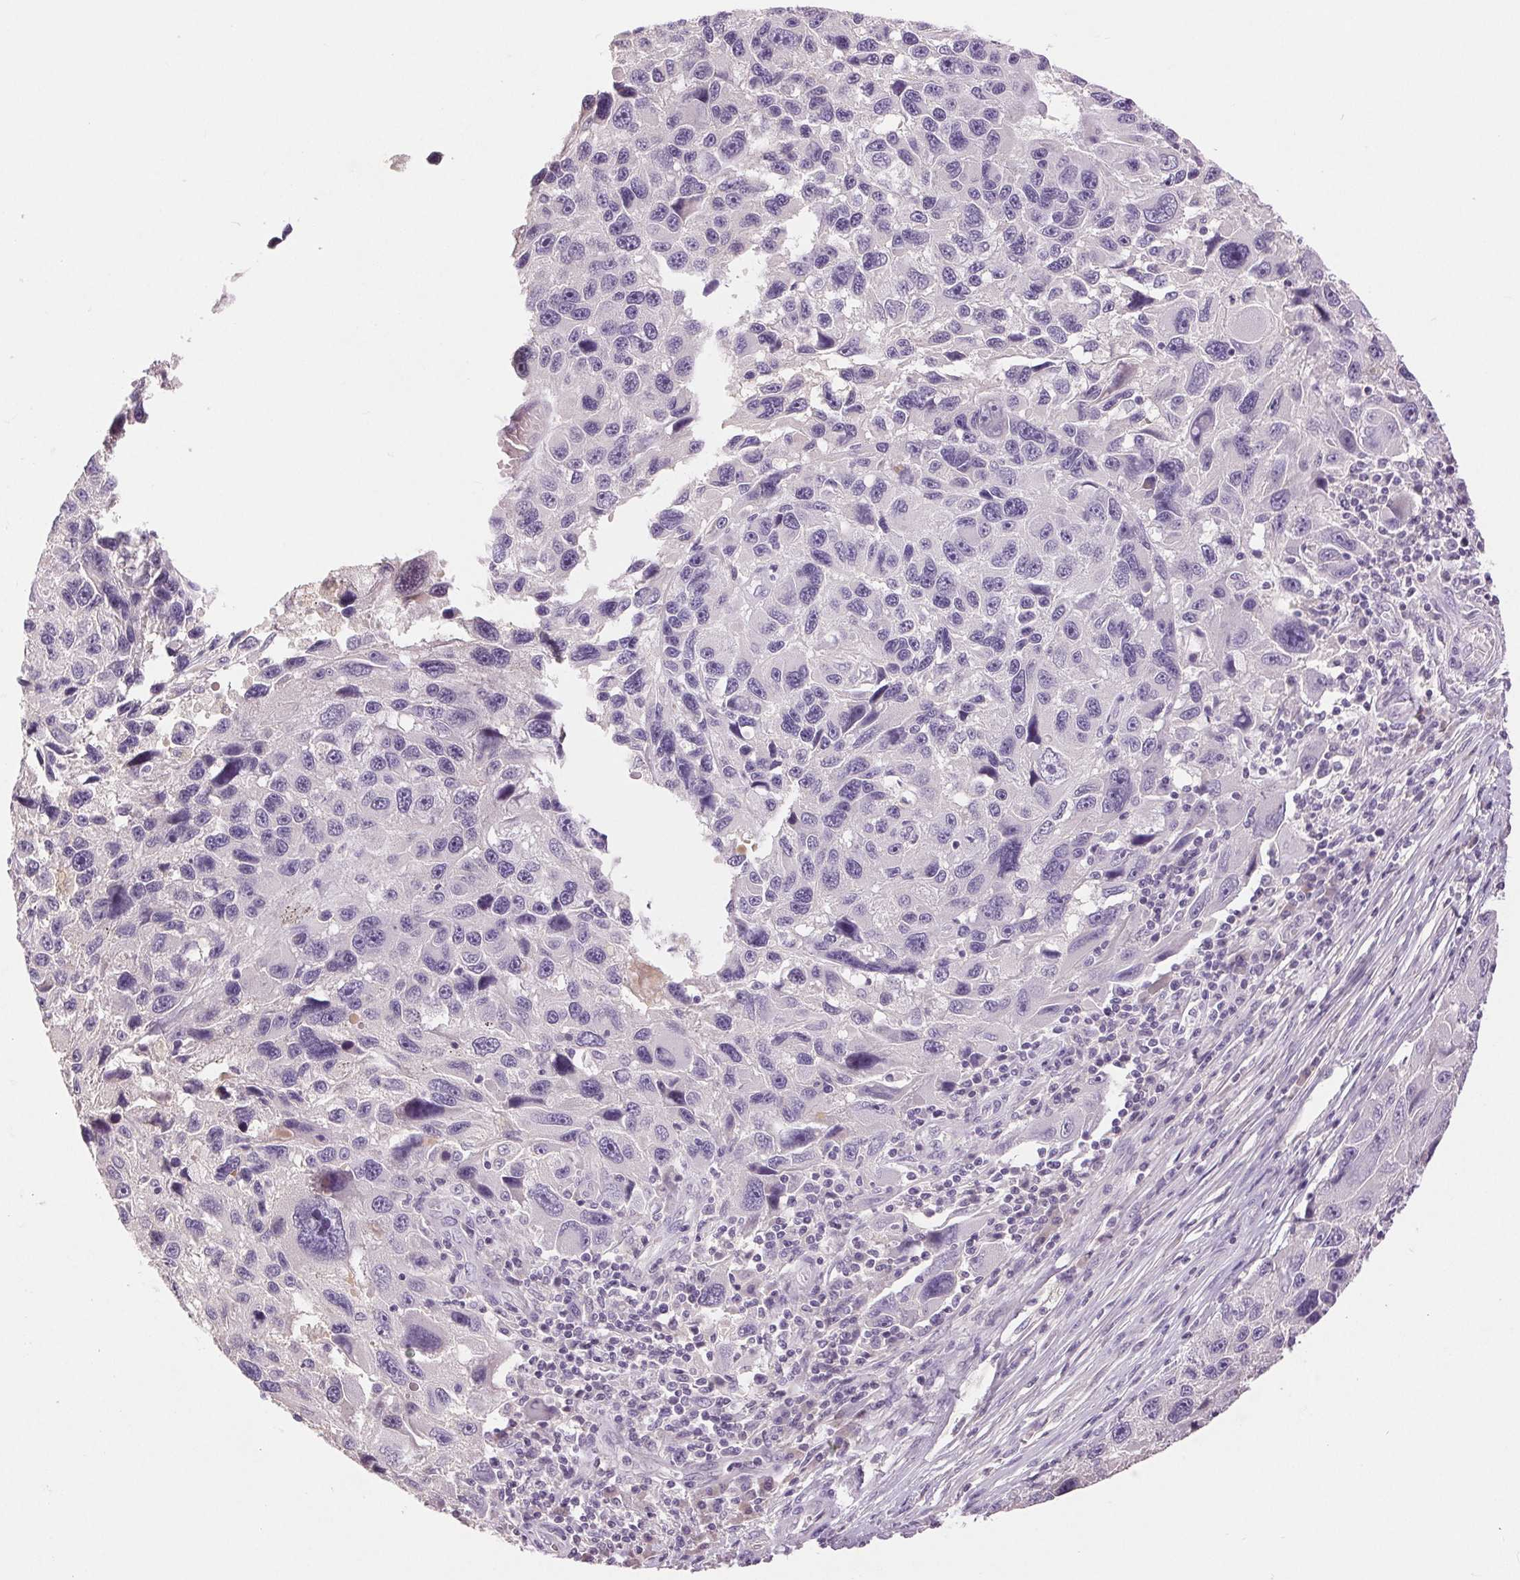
{"staining": {"intensity": "negative", "quantity": "none", "location": "none"}, "tissue": "melanoma", "cell_type": "Tumor cells", "image_type": "cancer", "snomed": [{"axis": "morphology", "description": "Malignant melanoma, NOS"}, {"axis": "topography", "description": "Skin"}], "caption": "Protein analysis of melanoma exhibits no significant staining in tumor cells.", "gene": "FXYD4", "patient": {"sex": "male", "age": 53}}